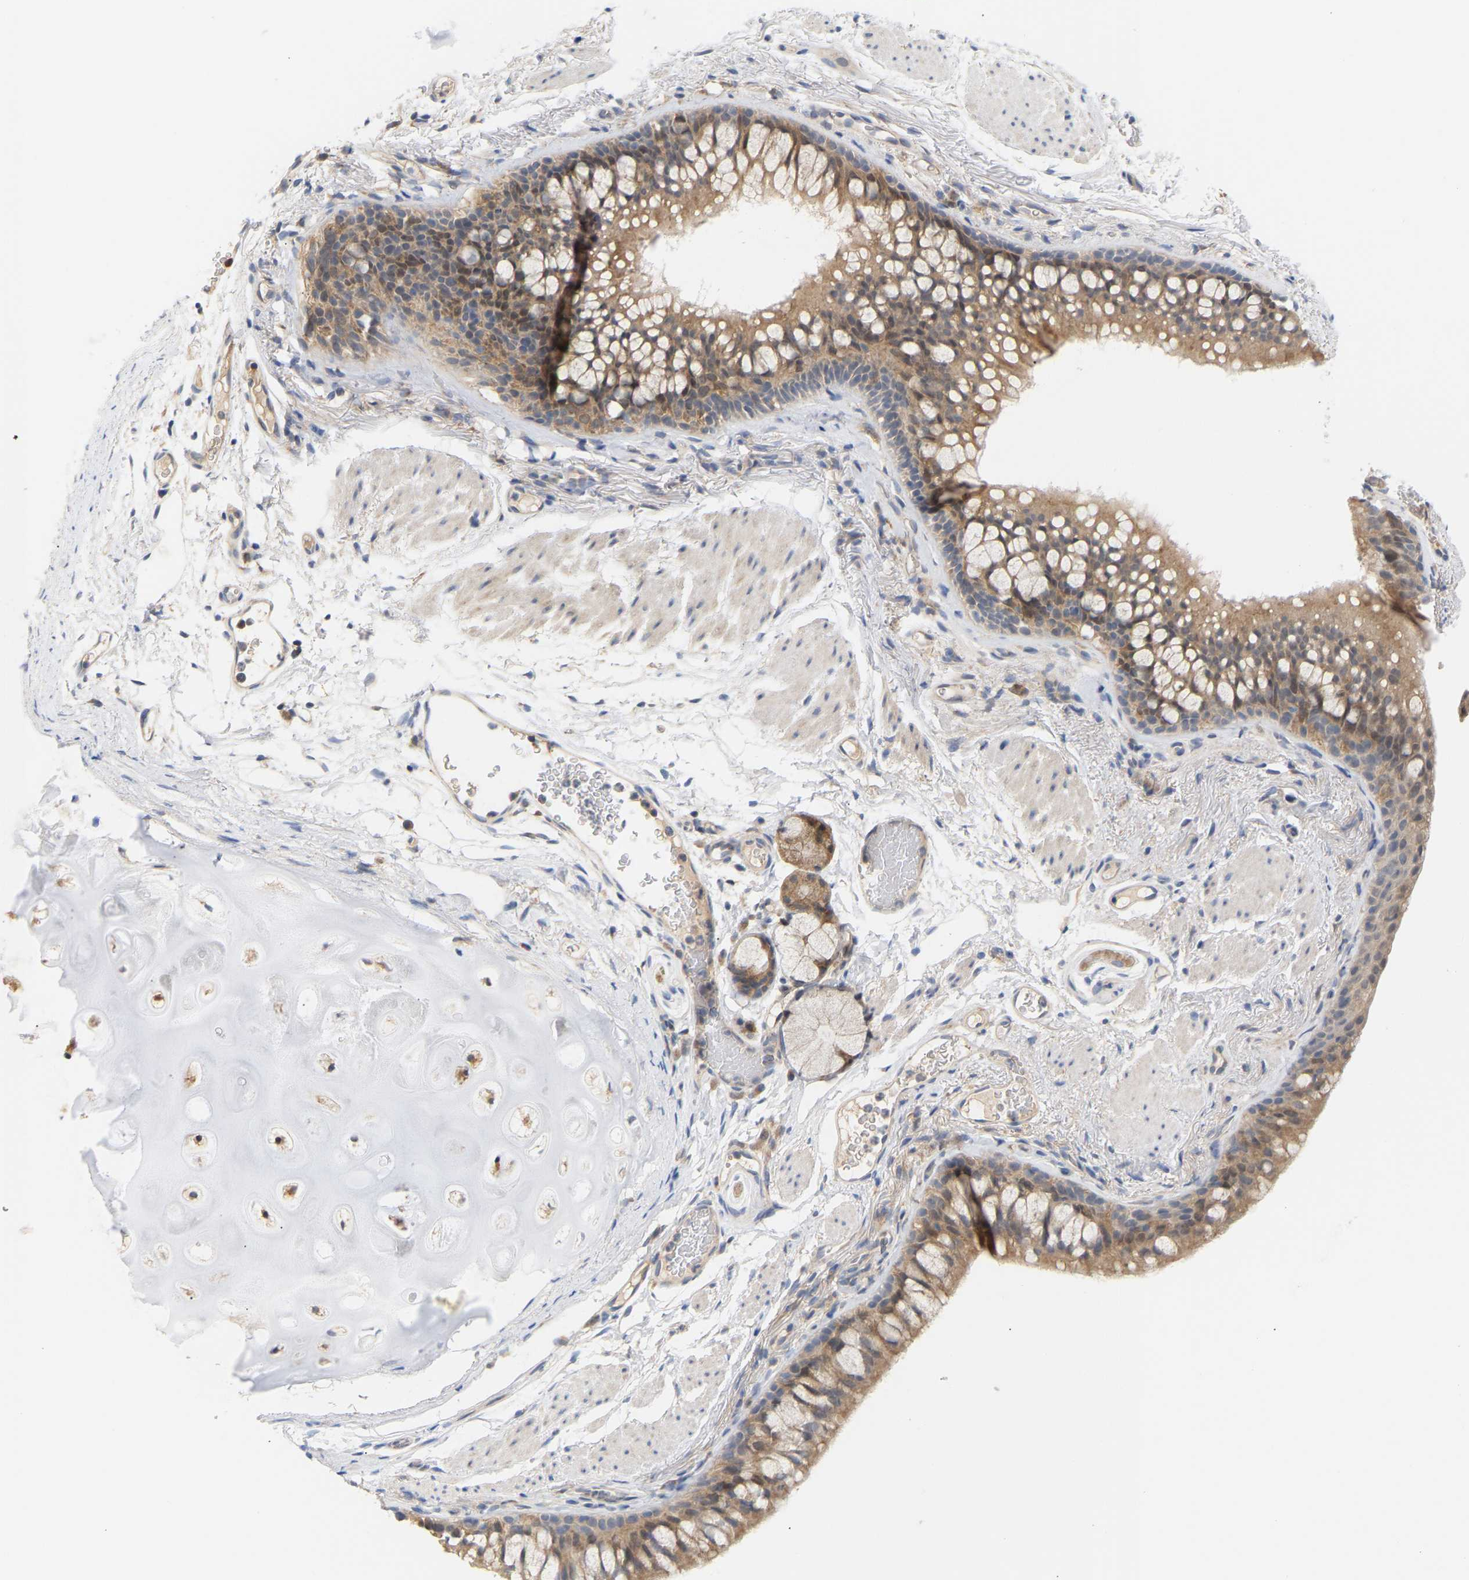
{"staining": {"intensity": "moderate", "quantity": ">75%", "location": "cytoplasmic/membranous"}, "tissue": "bronchus", "cell_type": "Respiratory epithelial cells", "image_type": "normal", "snomed": [{"axis": "morphology", "description": "Normal tissue, NOS"}, {"axis": "topography", "description": "Cartilage tissue"}, {"axis": "topography", "description": "Bronchus"}], "caption": "Protein expression analysis of unremarkable bronchus demonstrates moderate cytoplasmic/membranous staining in about >75% of respiratory epithelial cells. The staining was performed using DAB (3,3'-diaminobenzidine), with brown indicating positive protein expression. Nuclei are stained blue with hematoxylin.", "gene": "TPMT", "patient": {"sex": "female", "age": 53}}